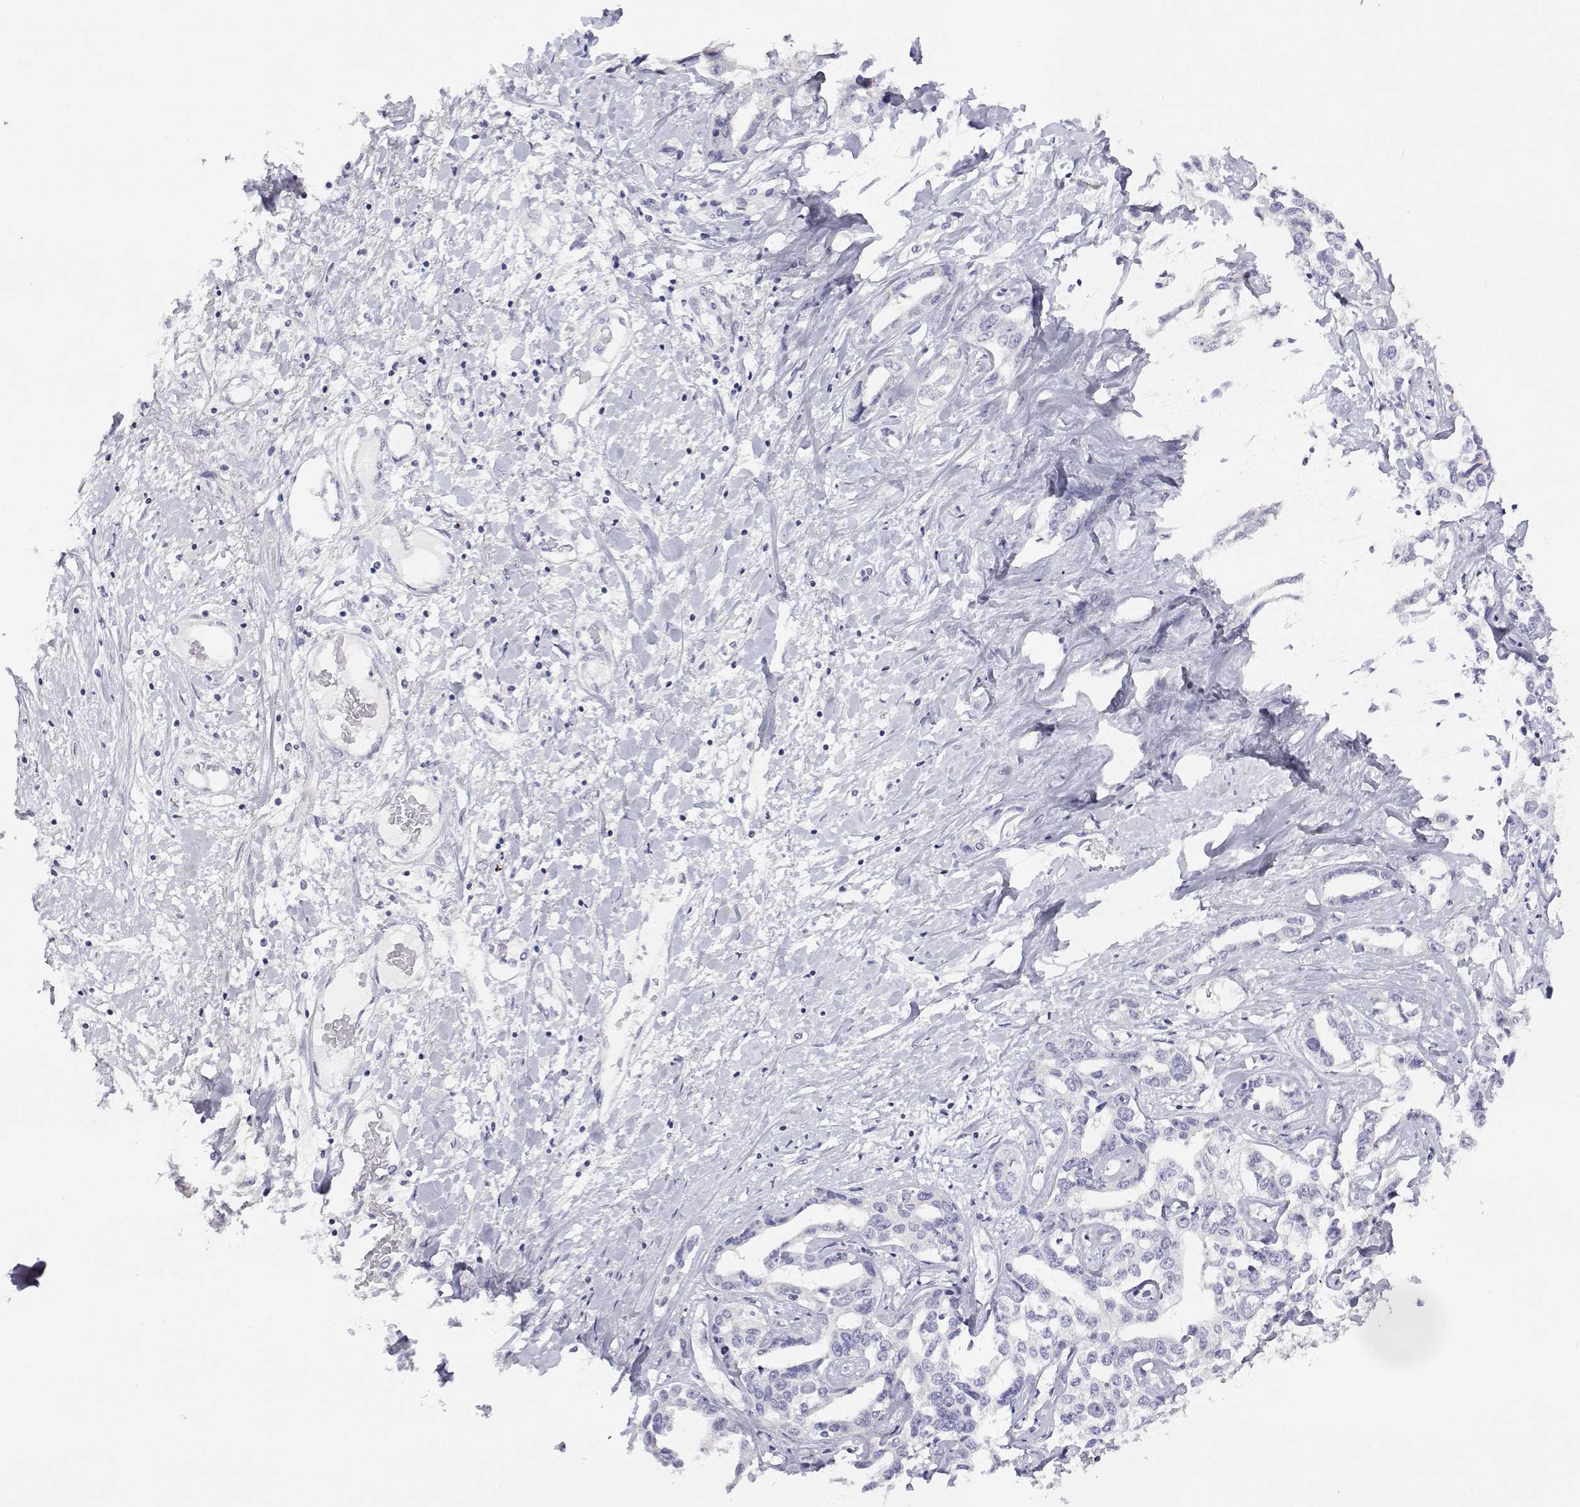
{"staining": {"intensity": "negative", "quantity": "none", "location": "none"}, "tissue": "liver cancer", "cell_type": "Tumor cells", "image_type": "cancer", "snomed": [{"axis": "morphology", "description": "Cholangiocarcinoma"}, {"axis": "topography", "description": "Liver"}], "caption": "Liver cancer stained for a protein using immunohistochemistry (IHC) reveals no expression tumor cells.", "gene": "ANKRD65", "patient": {"sex": "male", "age": 59}}